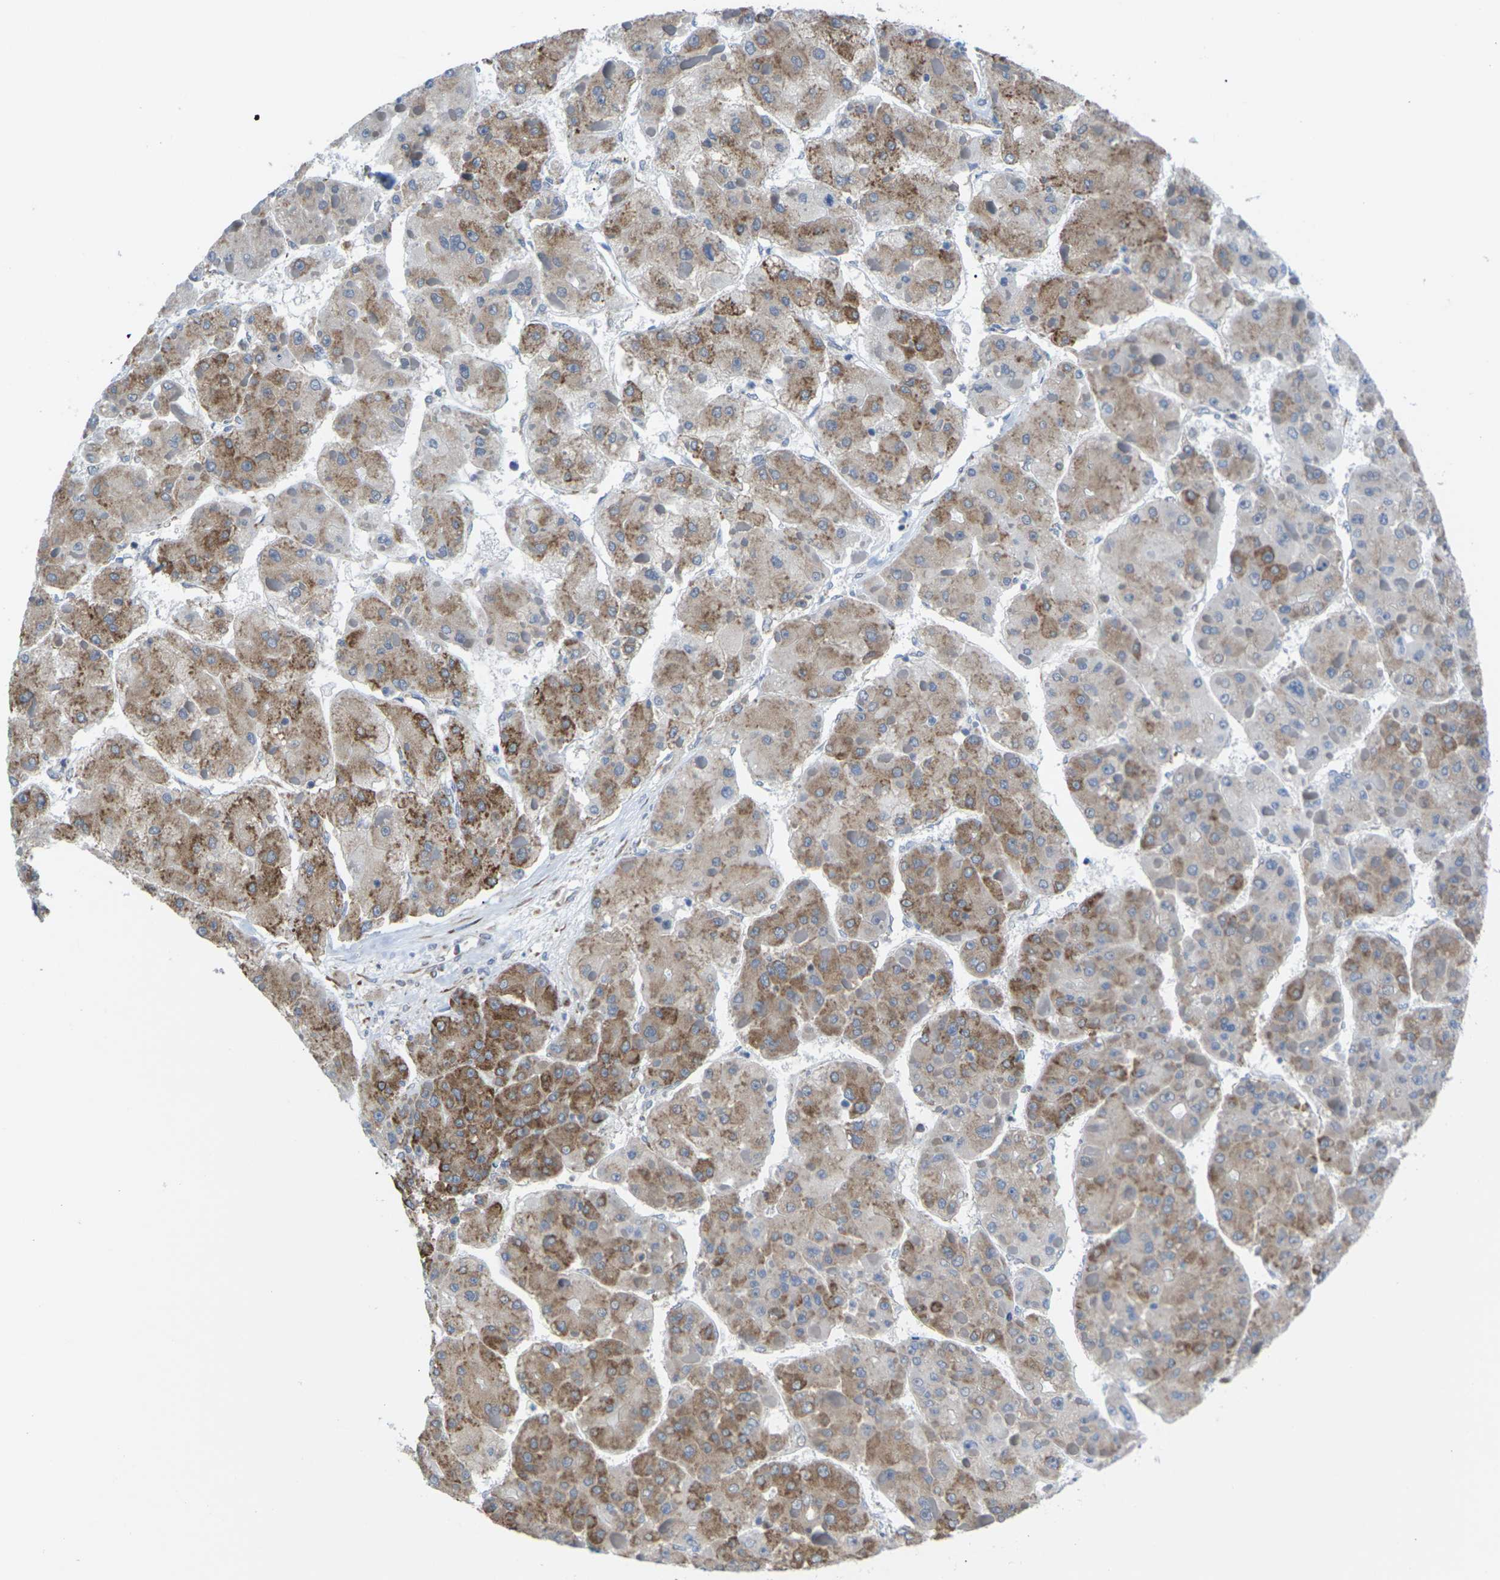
{"staining": {"intensity": "moderate", "quantity": "25%-75%", "location": "cytoplasmic/membranous"}, "tissue": "liver cancer", "cell_type": "Tumor cells", "image_type": "cancer", "snomed": [{"axis": "morphology", "description": "Carcinoma, Hepatocellular, NOS"}, {"axis": "topography", "description": "Liver"}], "caption": "An IHC photomicrograph of tumor tissue is shown. Protein staining in brown shows moderate cytoplasmic/membranous positivity in liver cancer (hepatocellular carcinoma) within tumor cells.", "gene": "PDZK1IP1", "patient": {"sex": "female", "age": 73}}